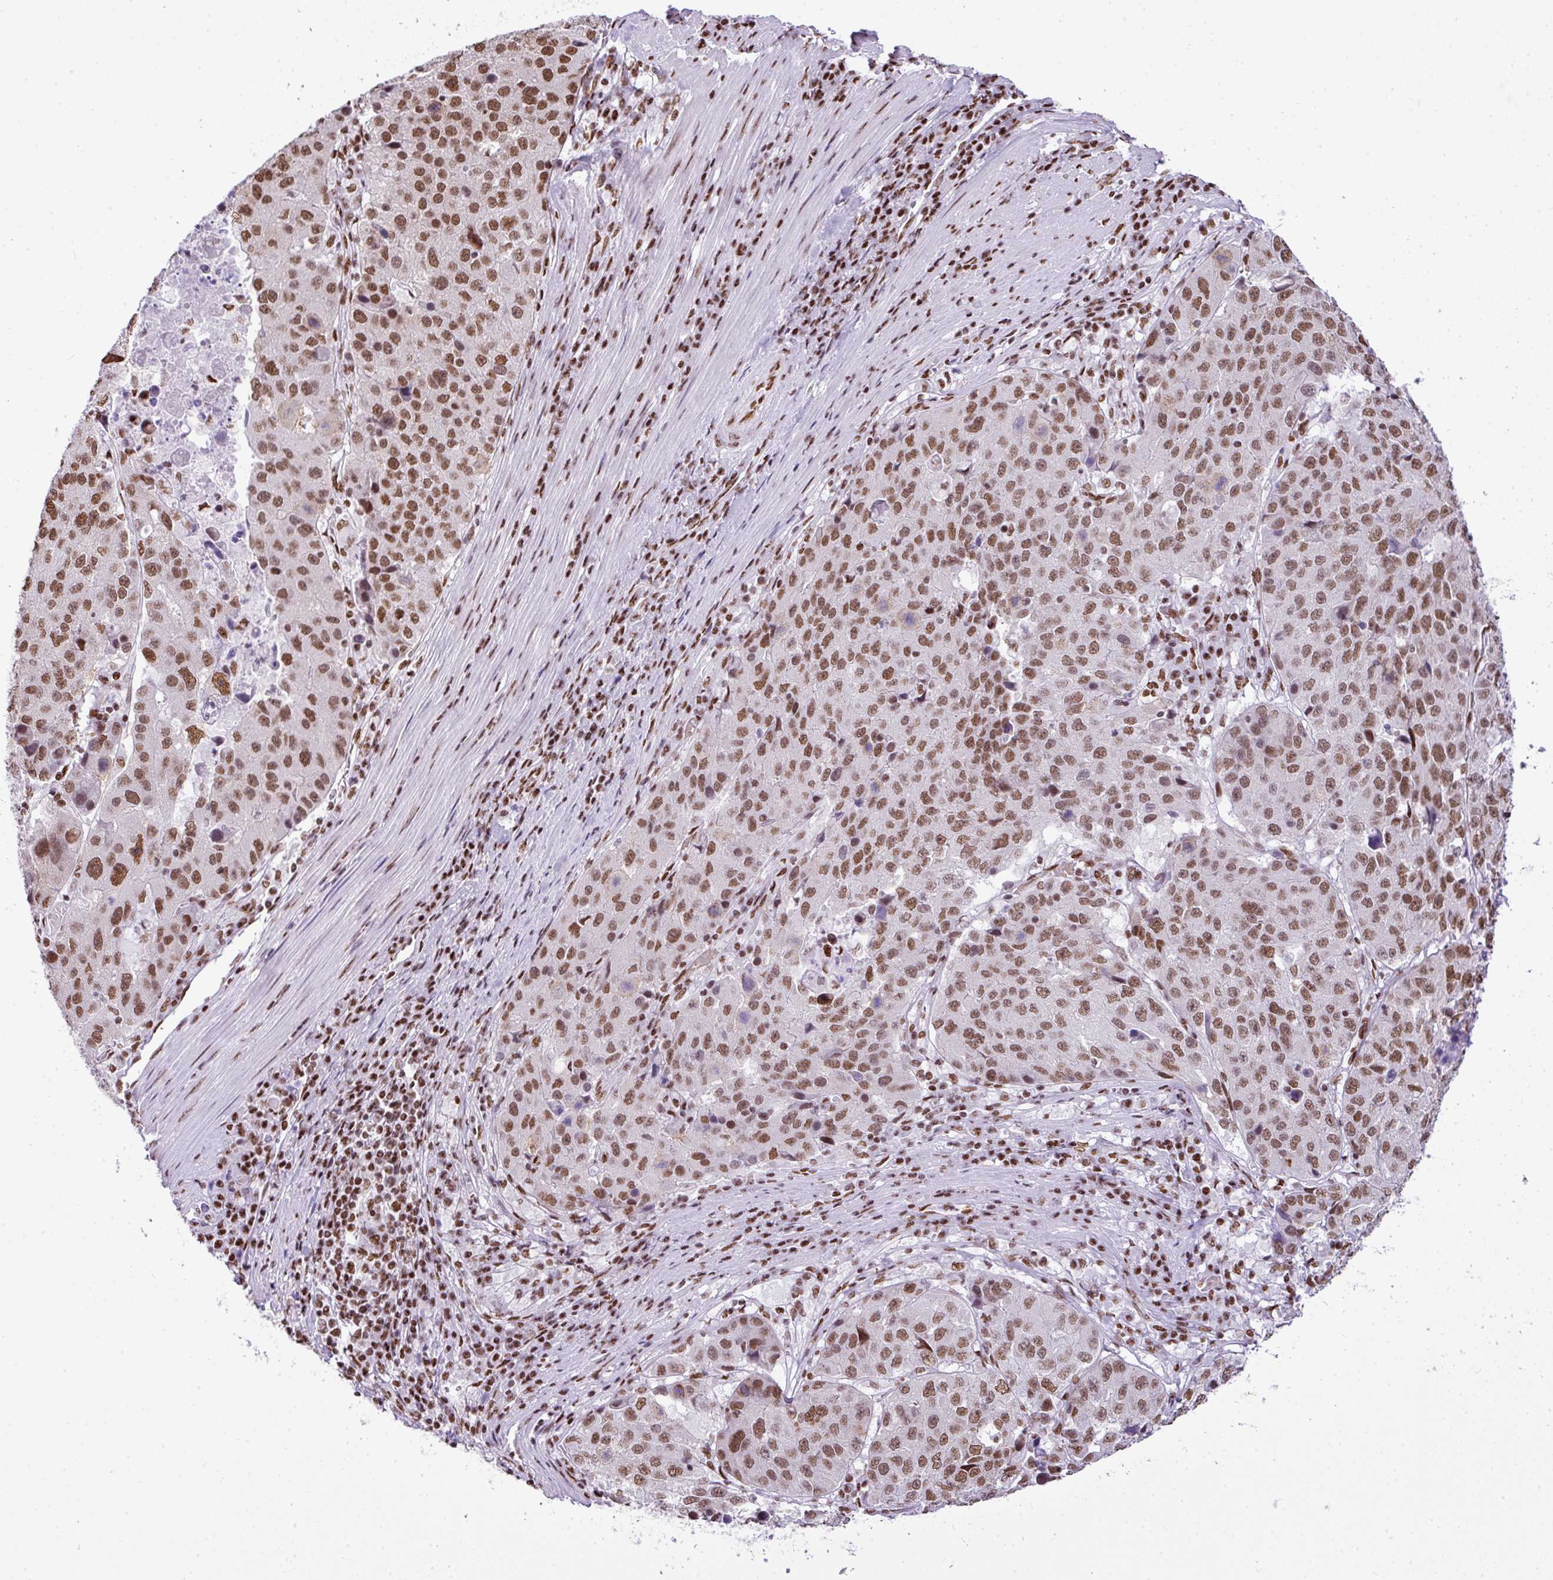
{"staining": {"intensity": "moderate", "quantity": ">75%", "location": "nuclear"}, "tissue": "stomach cancer", "cell_type": "Tumor cells", "image_type": "cancer", "snomed": [{"axis": "morphology", "description": "Adenocarcinoma, NOS"}, {"axis": "topography", "description": "Stomach"}], "caption": "The immunohistochemical stain shows moderate nuclear positivity in tumor cells of stomach cancer tissue.", "gene": "RARG", "patient": {"sex": "male", "age": 71}}